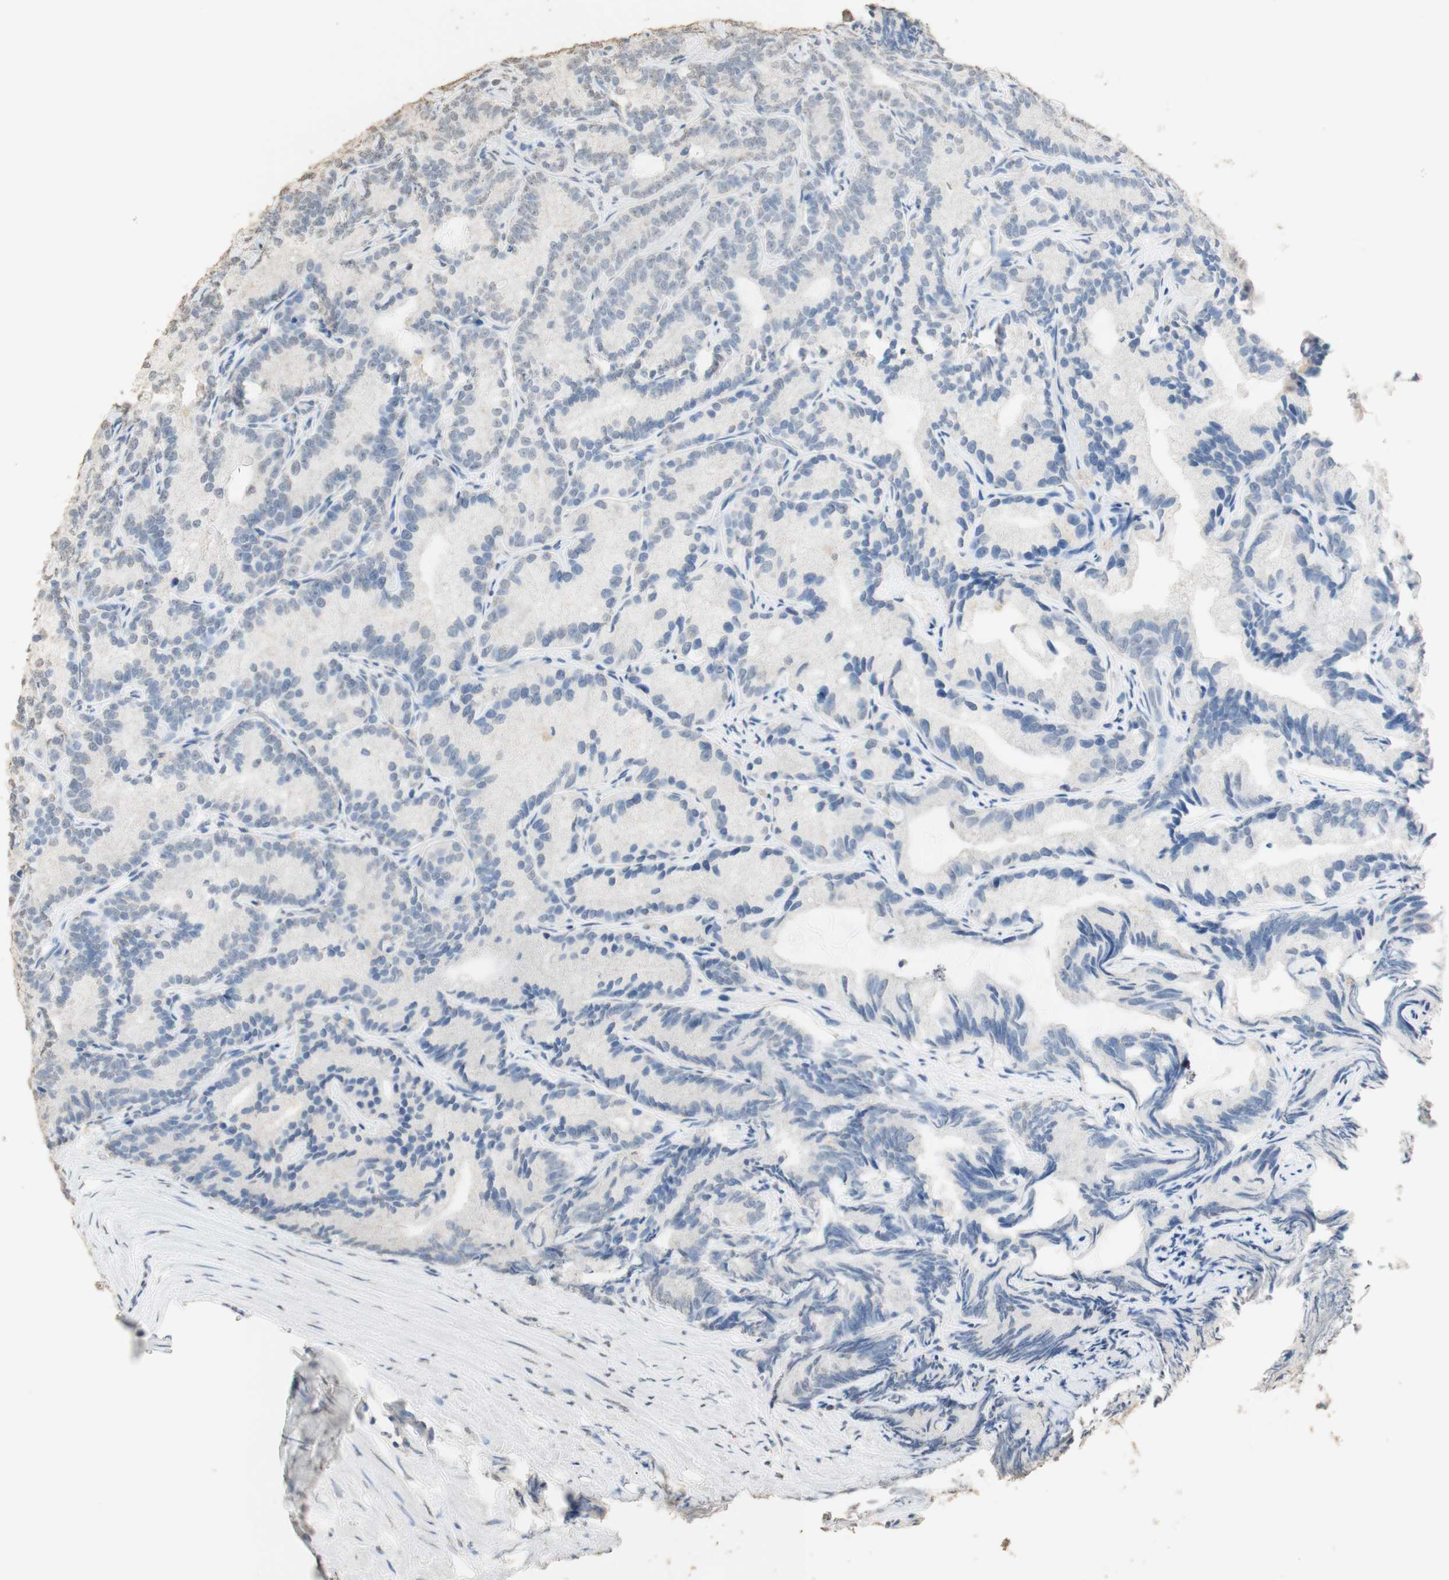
{"staining": {"intensity": "weak", "quantity": "<25%", "location": "nuclear"}, "tissue": "prostate cancer", "cell_type": "Tumor cells", "image_type": "cancer", "snomed": [{"axis": "morphology", "description": "Adenocarcinoma, Low grade"}, {"axis": "topography", "description": "Prostate"}], "caption": "The image shows no staining of tumor cells in prostate cancer.", "gene": "L1CAM", "patient": {"sex": "male", "age": 89}}